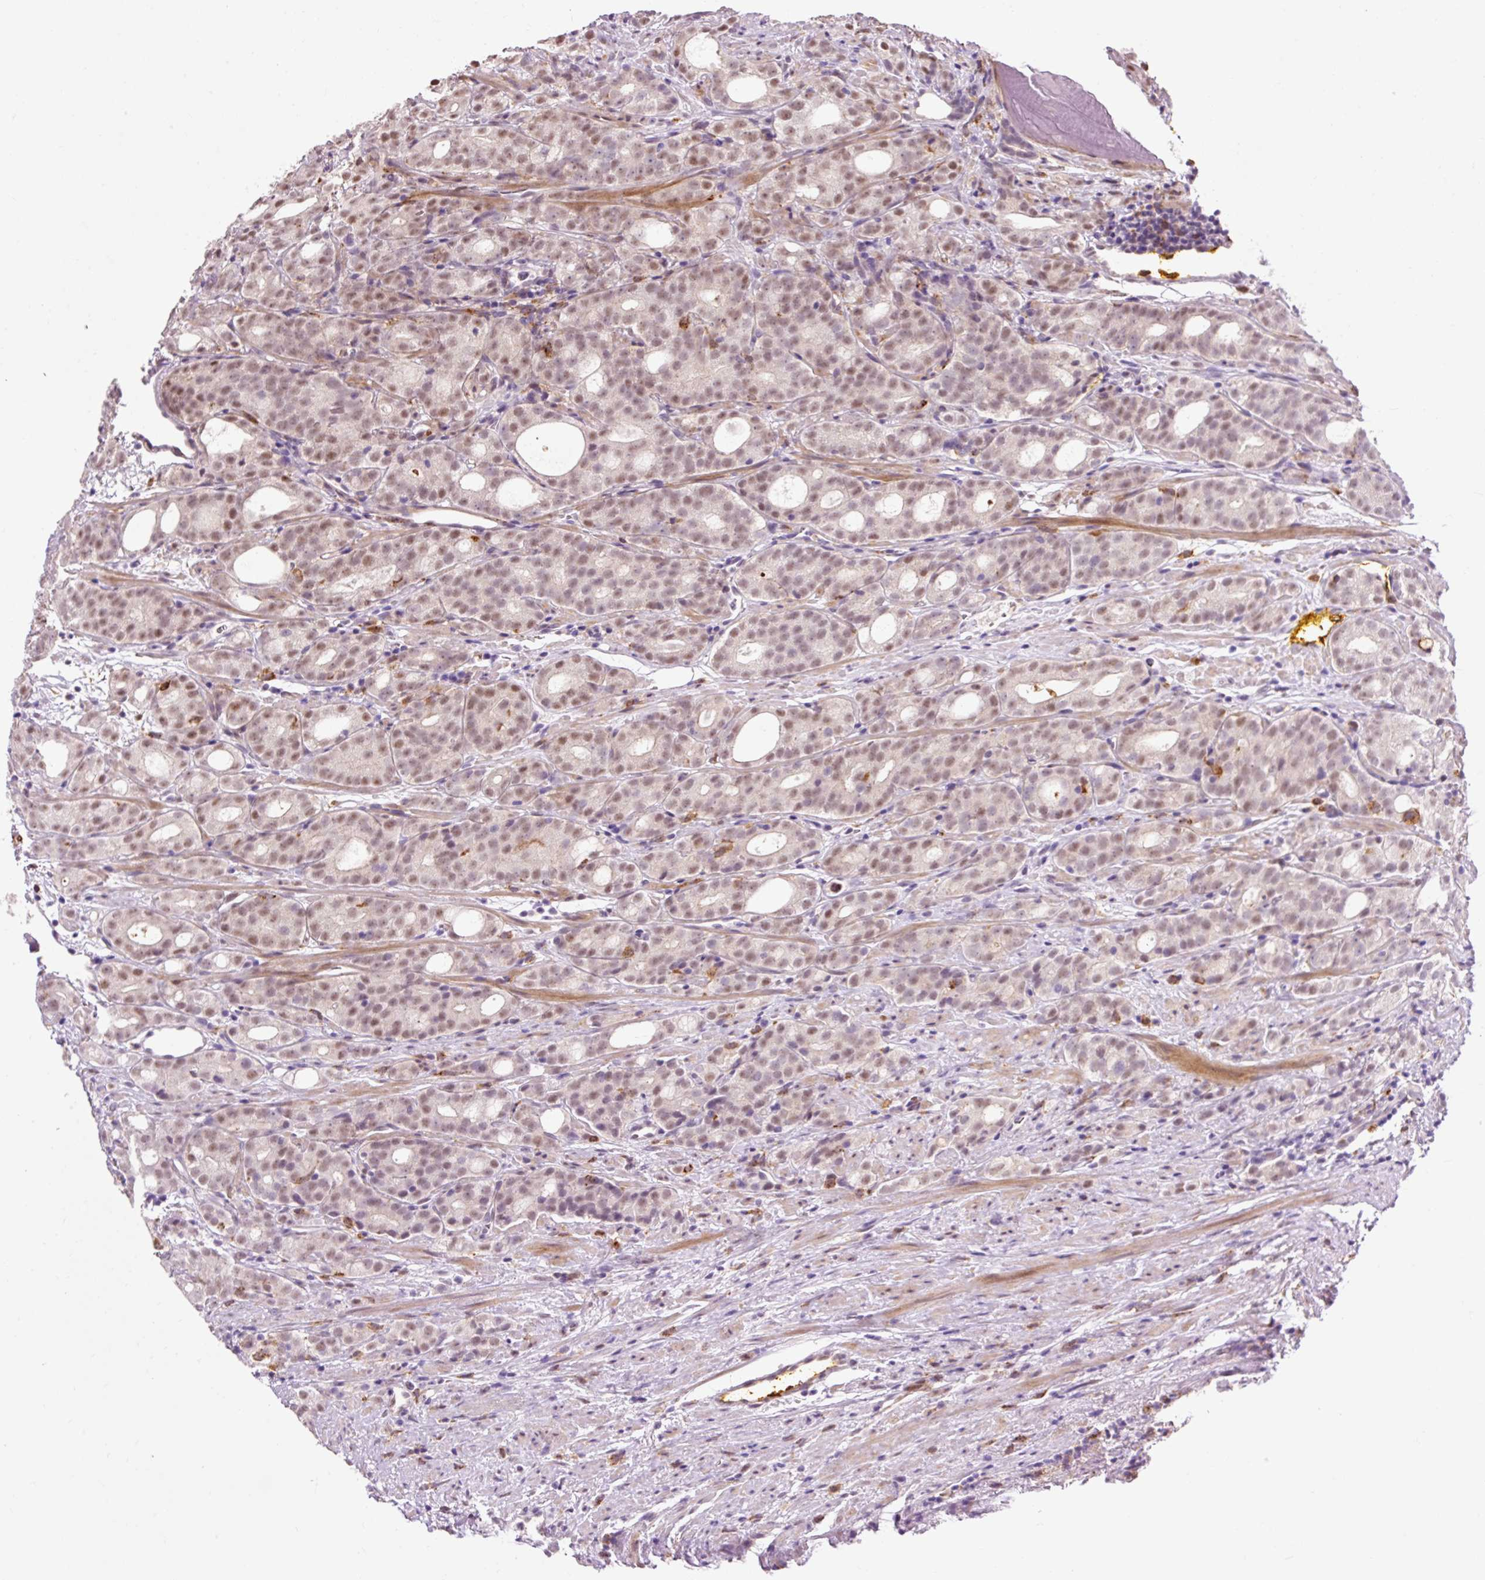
{"staining": {"intensity": "weak", "quantity": ">75%", "location": "nuclear"}, "tissue": "prostate cancer", "cell_type": "Tumor cells", "image_type": "cancer", "snomed": [{"axis": "morphology", "description": "Adenocarcinoma, High grade"}, {"axis": "topography", "description": "Prostate"}], "caption": "Prostate cancer stained with a protein marker reveals weak staining in tumor cells.", "gene": "LY86", "patient": {"sex": "male", "age": 64}}